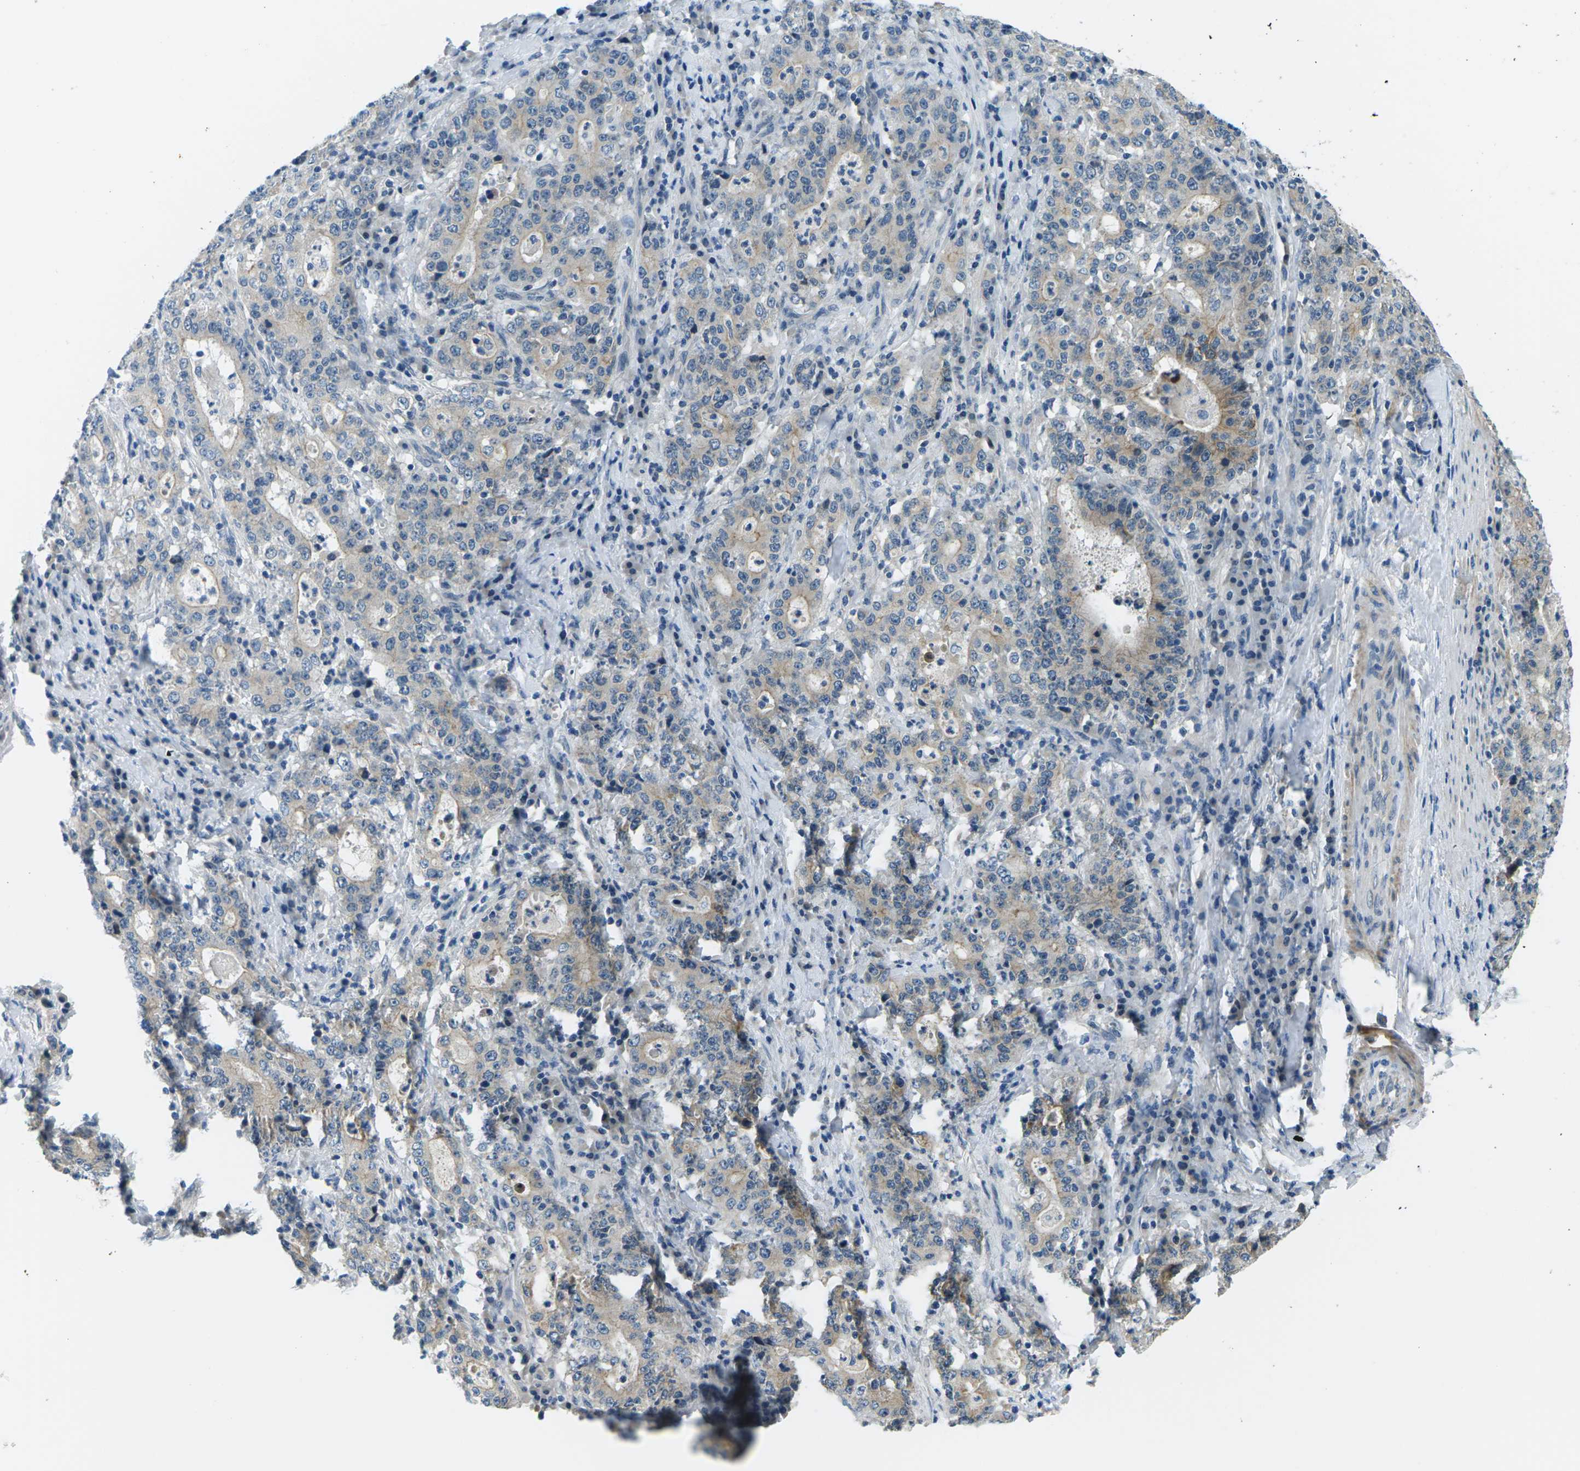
{"staining": {"intensity": "weak", "quantity": "<25%", "location": "cytoplasmic/membranous"}, "tissue": "stomach cancer", "cell_type": "Tumor cells", "image_type": "cancer", "snomed": [{"axis": "morphology", "description": "Normal tissue, NOS"}, {"axis": "morphology", "description": "Adenocarcinoma, NOS"}, {"axis": "topography", "description": "Stomach, upper"}, {"axis": "topography", "description": "Stomach"}], "caption": "Histopathology image shows no protein staining in tumor cells of stomach cancer tissue.", "gene": "CTNND1", "patient": {"sex": "male", "age": 59}}